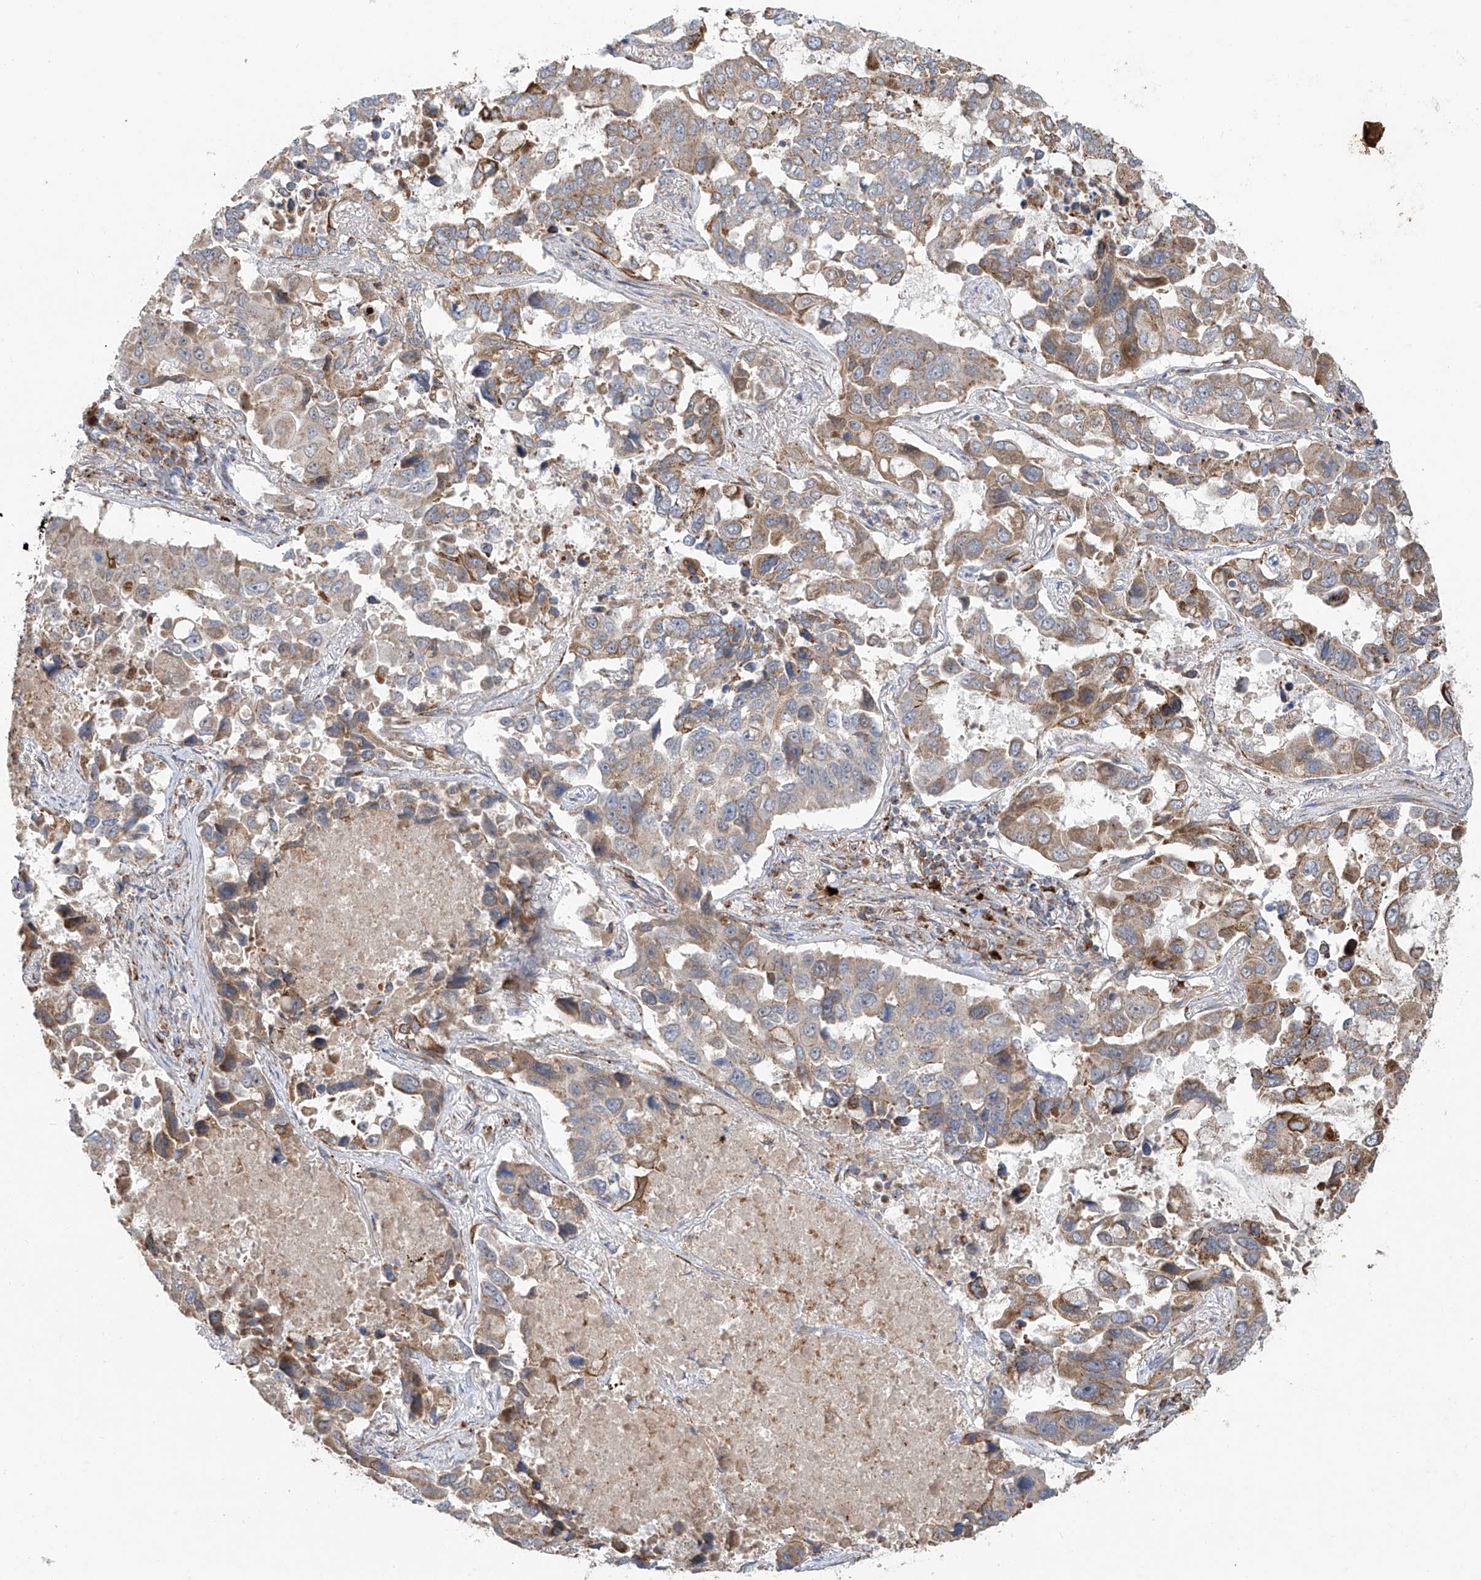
{"staining": {"intensity": "moderate", "quantity": "25%-75%", "location": "cytoplasmic/membranous"}, "tissue": "lung cancer", "cell_type": "Tumor cells", "image_type": "cancer", "snomed": [{"axis": "morphology", "description": "Adenocarcinoma, NOS"}, {"axis": "topography", "description": "Lung"}], "caption": "An immunohistochemistry (IHC) photomicrograph of neoplastic tissue is shown. Protein staining in brown shows moderate cytoplasmic/membranous positivity in adenocarcinoma (lung) within tumor cells.", "gene": "C2orf74", "patient": {"sex": "male", "age": 64}}